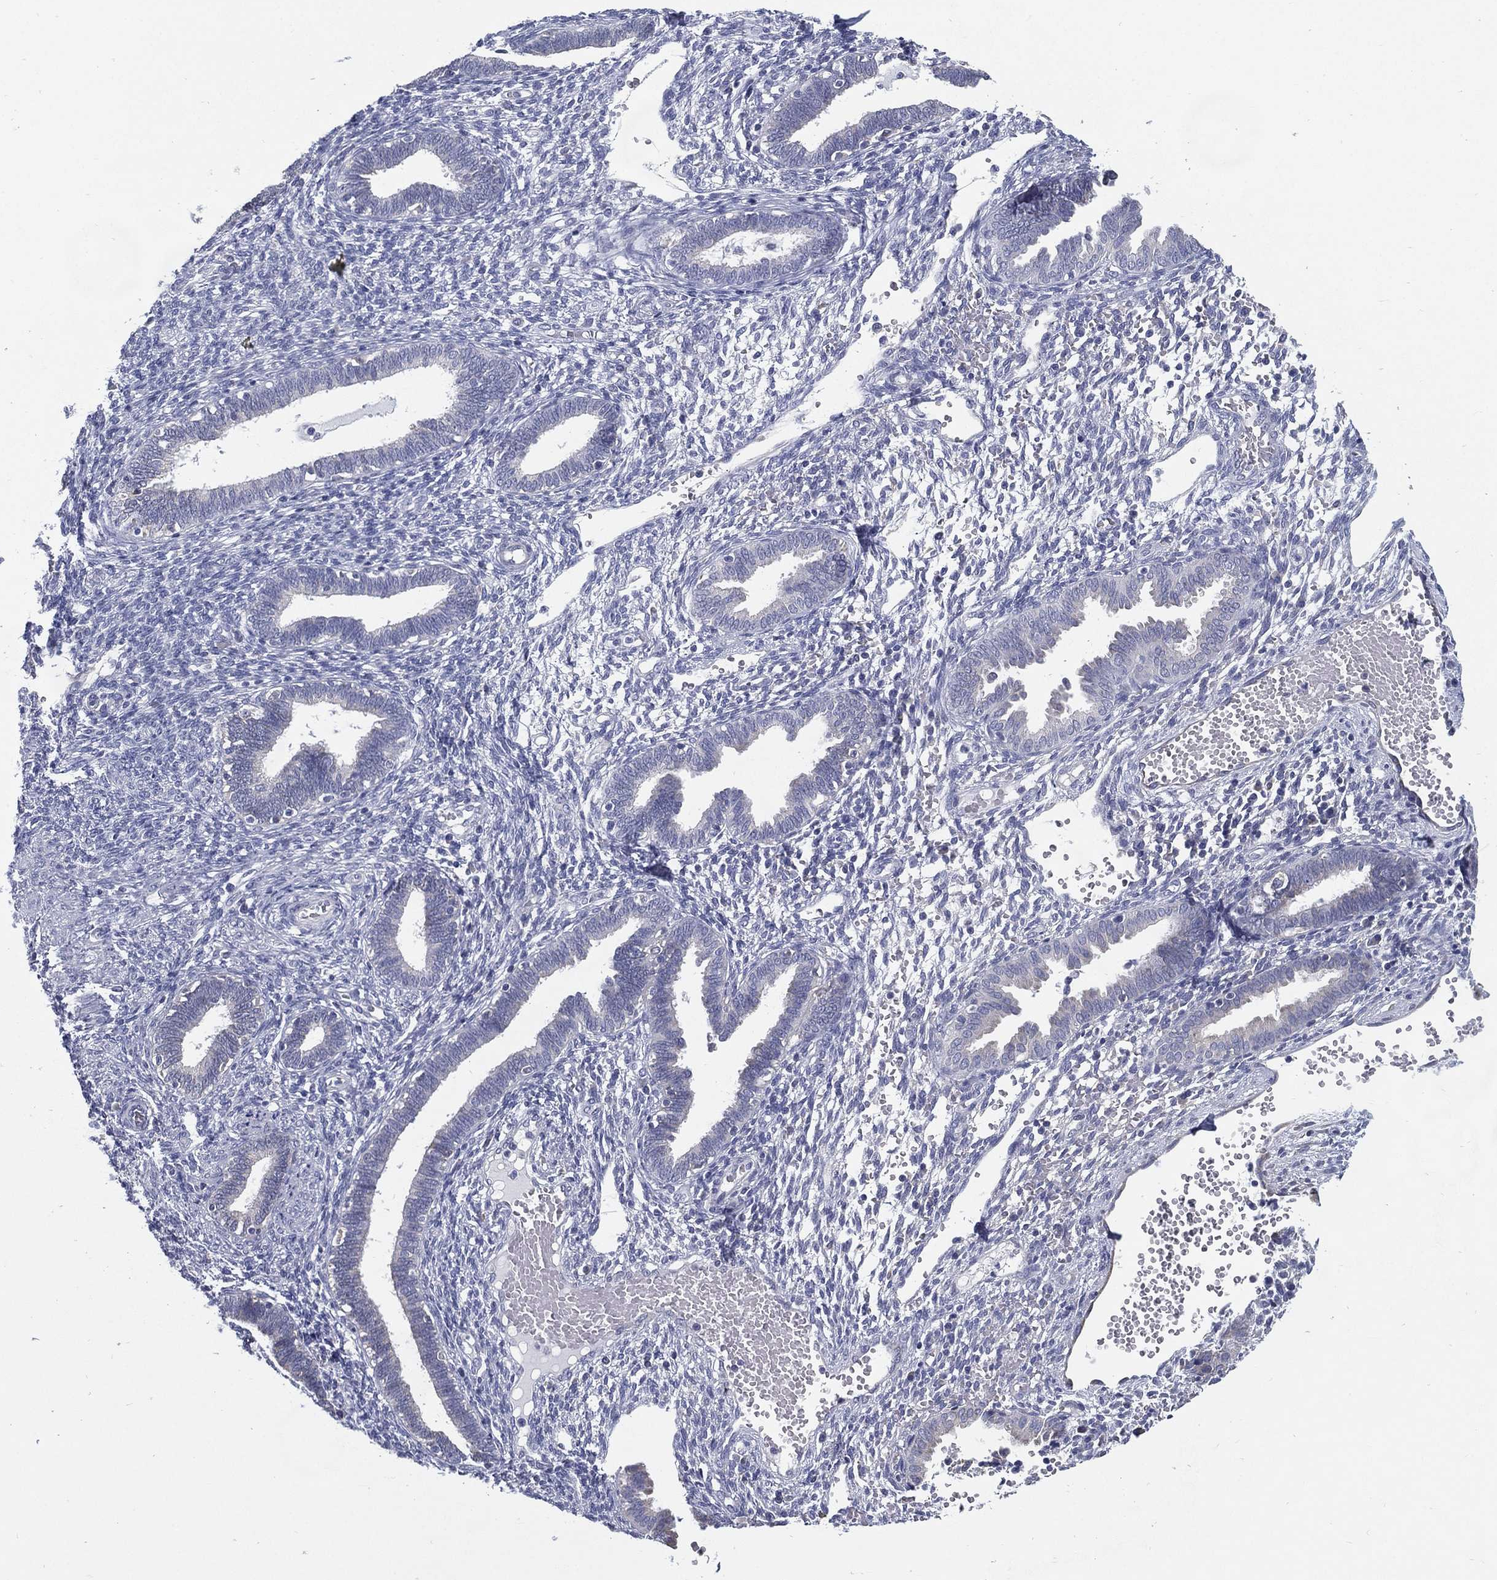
{"staining": {"intensity": "negative", "quantity": "none", "location": "none"}, "tissue": "endometrium", "cell_type": "Cells in endometrial stroma", "image_type": "normal", "snomed": [{"axis": "morphology", "description": "Normal tissue, NOS"}, {"axis": "topography", "description": "Endometrium"}], "caption": "Cells in endometrial stroma show no significant protein staining in benign endometrium. (DAB (3,3'-diaminobenzidine) immunohistochemistry with hematoxylin counter stain).", "gene": "C19orf18", "patient": {"sex": "female", "age": 42}}